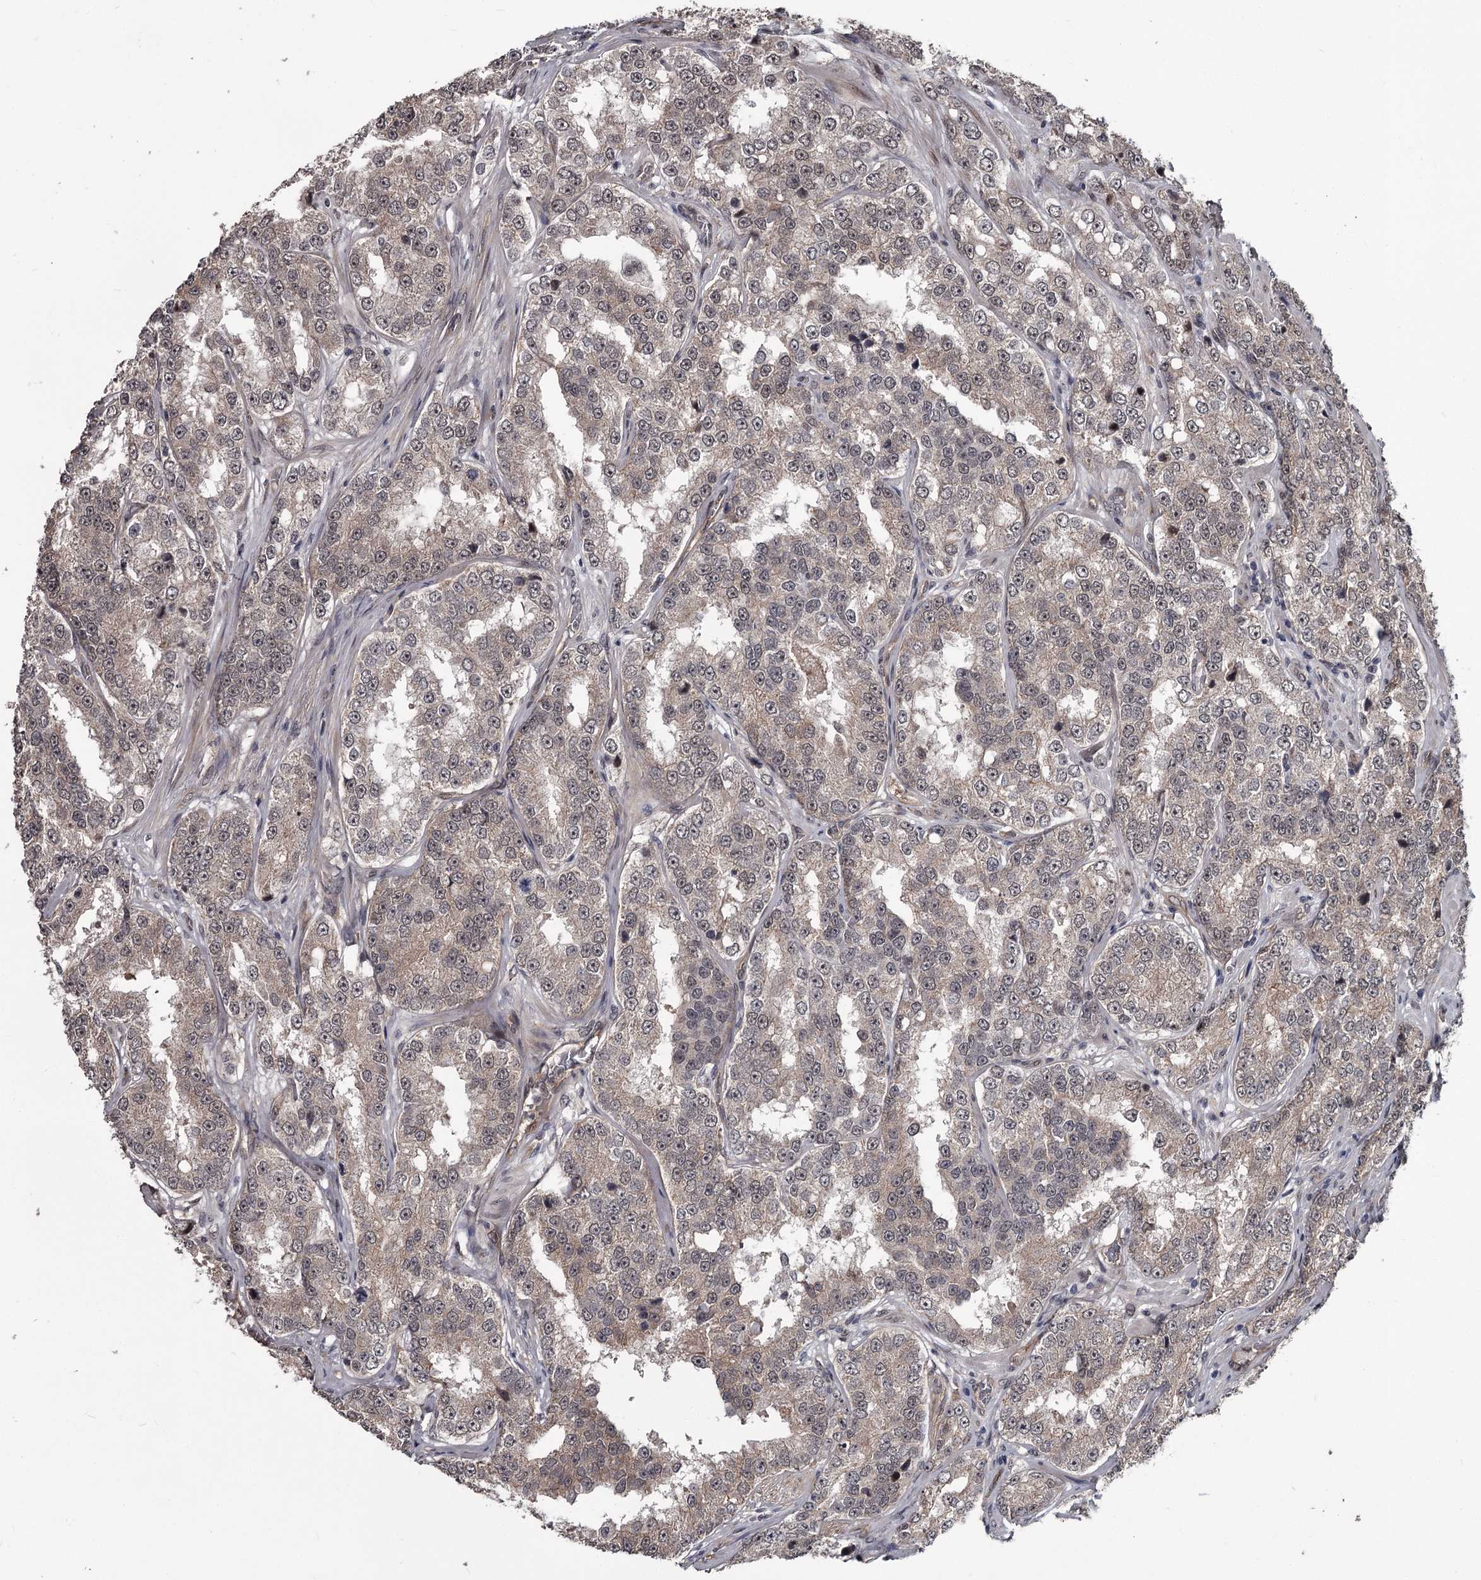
{"staining": {"intensity": "weak", "quantity": ">75%", "location": "cytoplasmic/membranous,nuclear"}, "tissue": "prostate cancer", "cell_type": "Tumor cells", "image_type": "cancer", "snomed": [{"axis": "morphology", "description": "Normal tissue, NOS"}, {"axis": "morphology", "description": "Adenocarcinoma, High grade"}, {"axis": "topography", "description": "Prostate"}], "caption": "About >75% of tumor cells in human high-grade adenocarcinoma (prostate) reveal weak cytoplasmic/membranous and nuclear protein staining as visualized by brown immunohistochemical staining.", "gene": "CDC42EP2", "patient": {"sex": "male", "age": 83}}